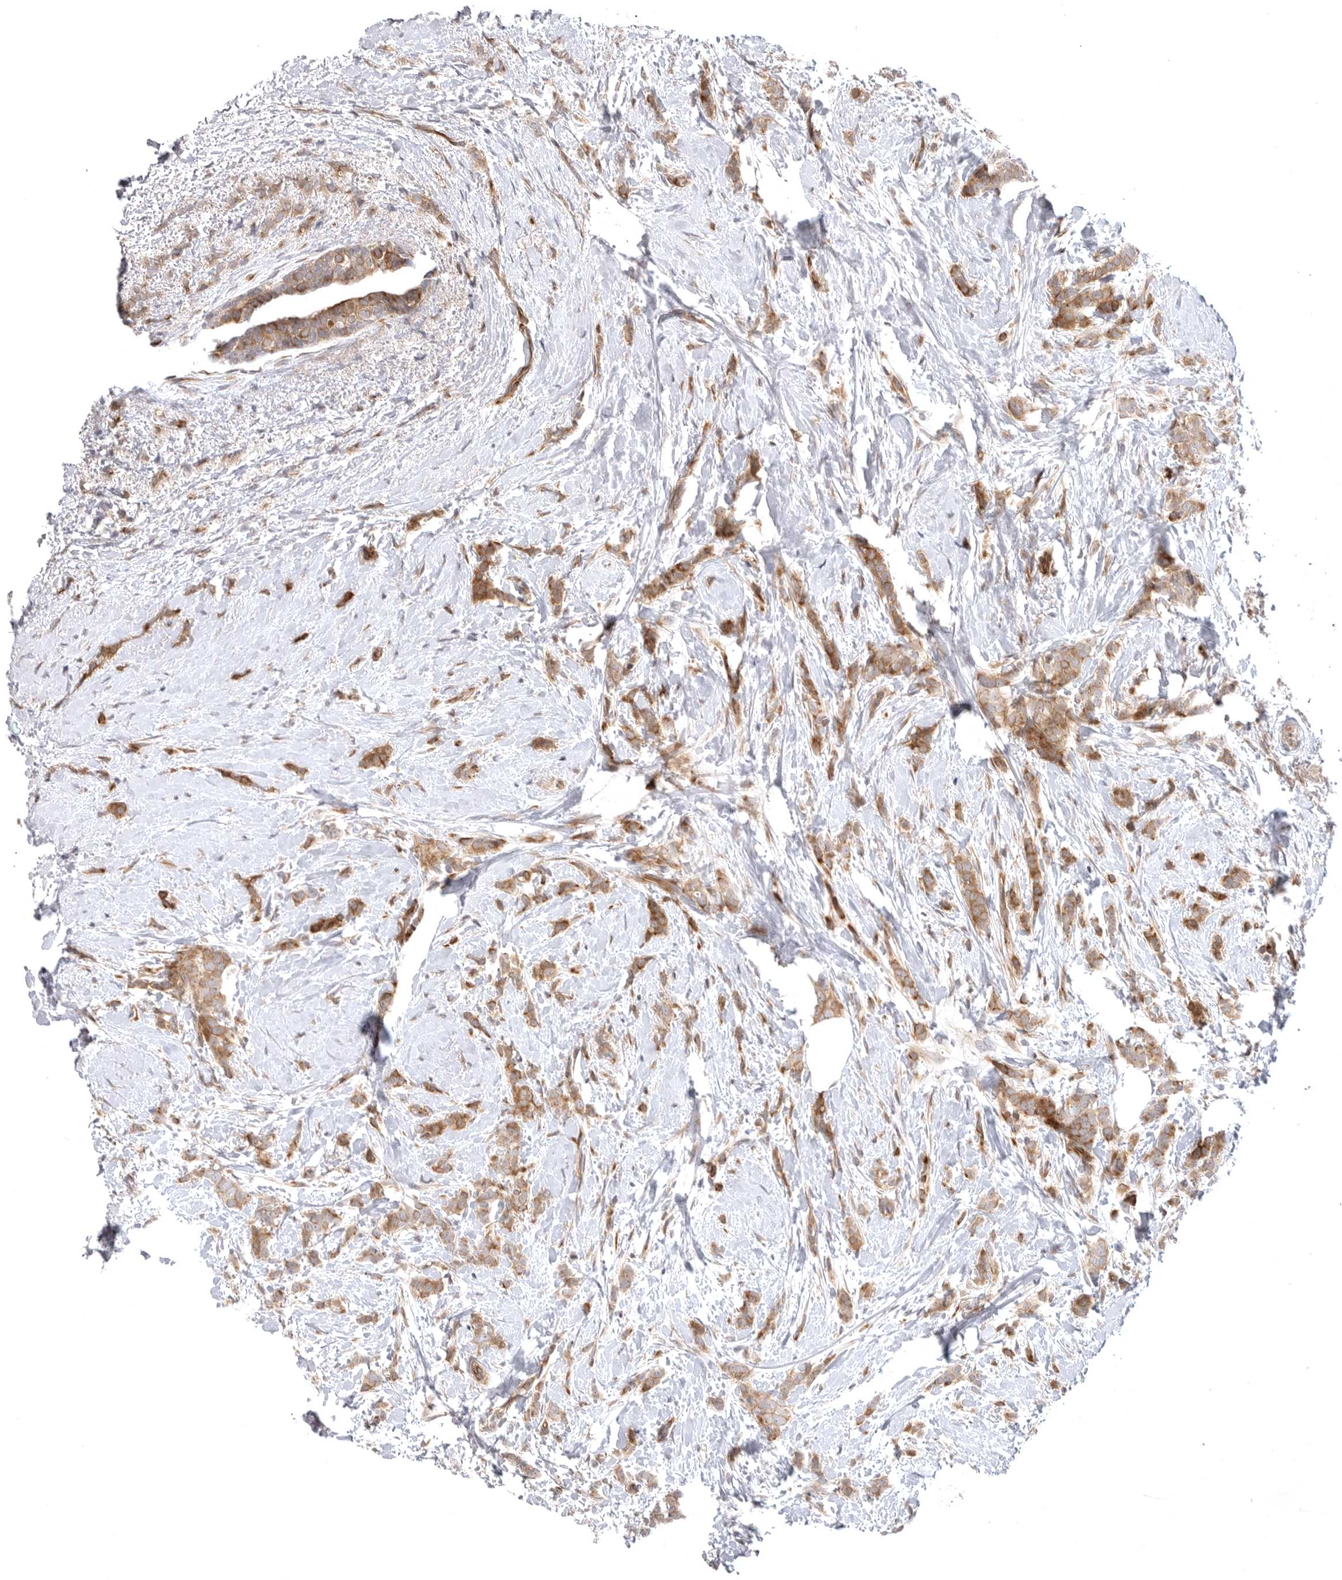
{"staining": {"intensity": "moderate", "quantity": ">75%", "location": "cytoplasmic/membranous"}, "tissue": "breast cancer", "cell_type": "Tumor cells", "image_type": "cancer", "snomed": [{"axis": "morphology", "description": "Lobular carcinoma, in situ"}, {"axis": "morphology", "description": "Lobular carcinoma"}, {"axis": "topography", "description": "Breast"}], "caption": "This is an image of immunohistochemistry staining of breast cancer, which shows moderate expression in the cytoplasmic/membranous of tumor cells.", "gene": "CD300LD", "patient": {"sex": "female", "age": 41}}